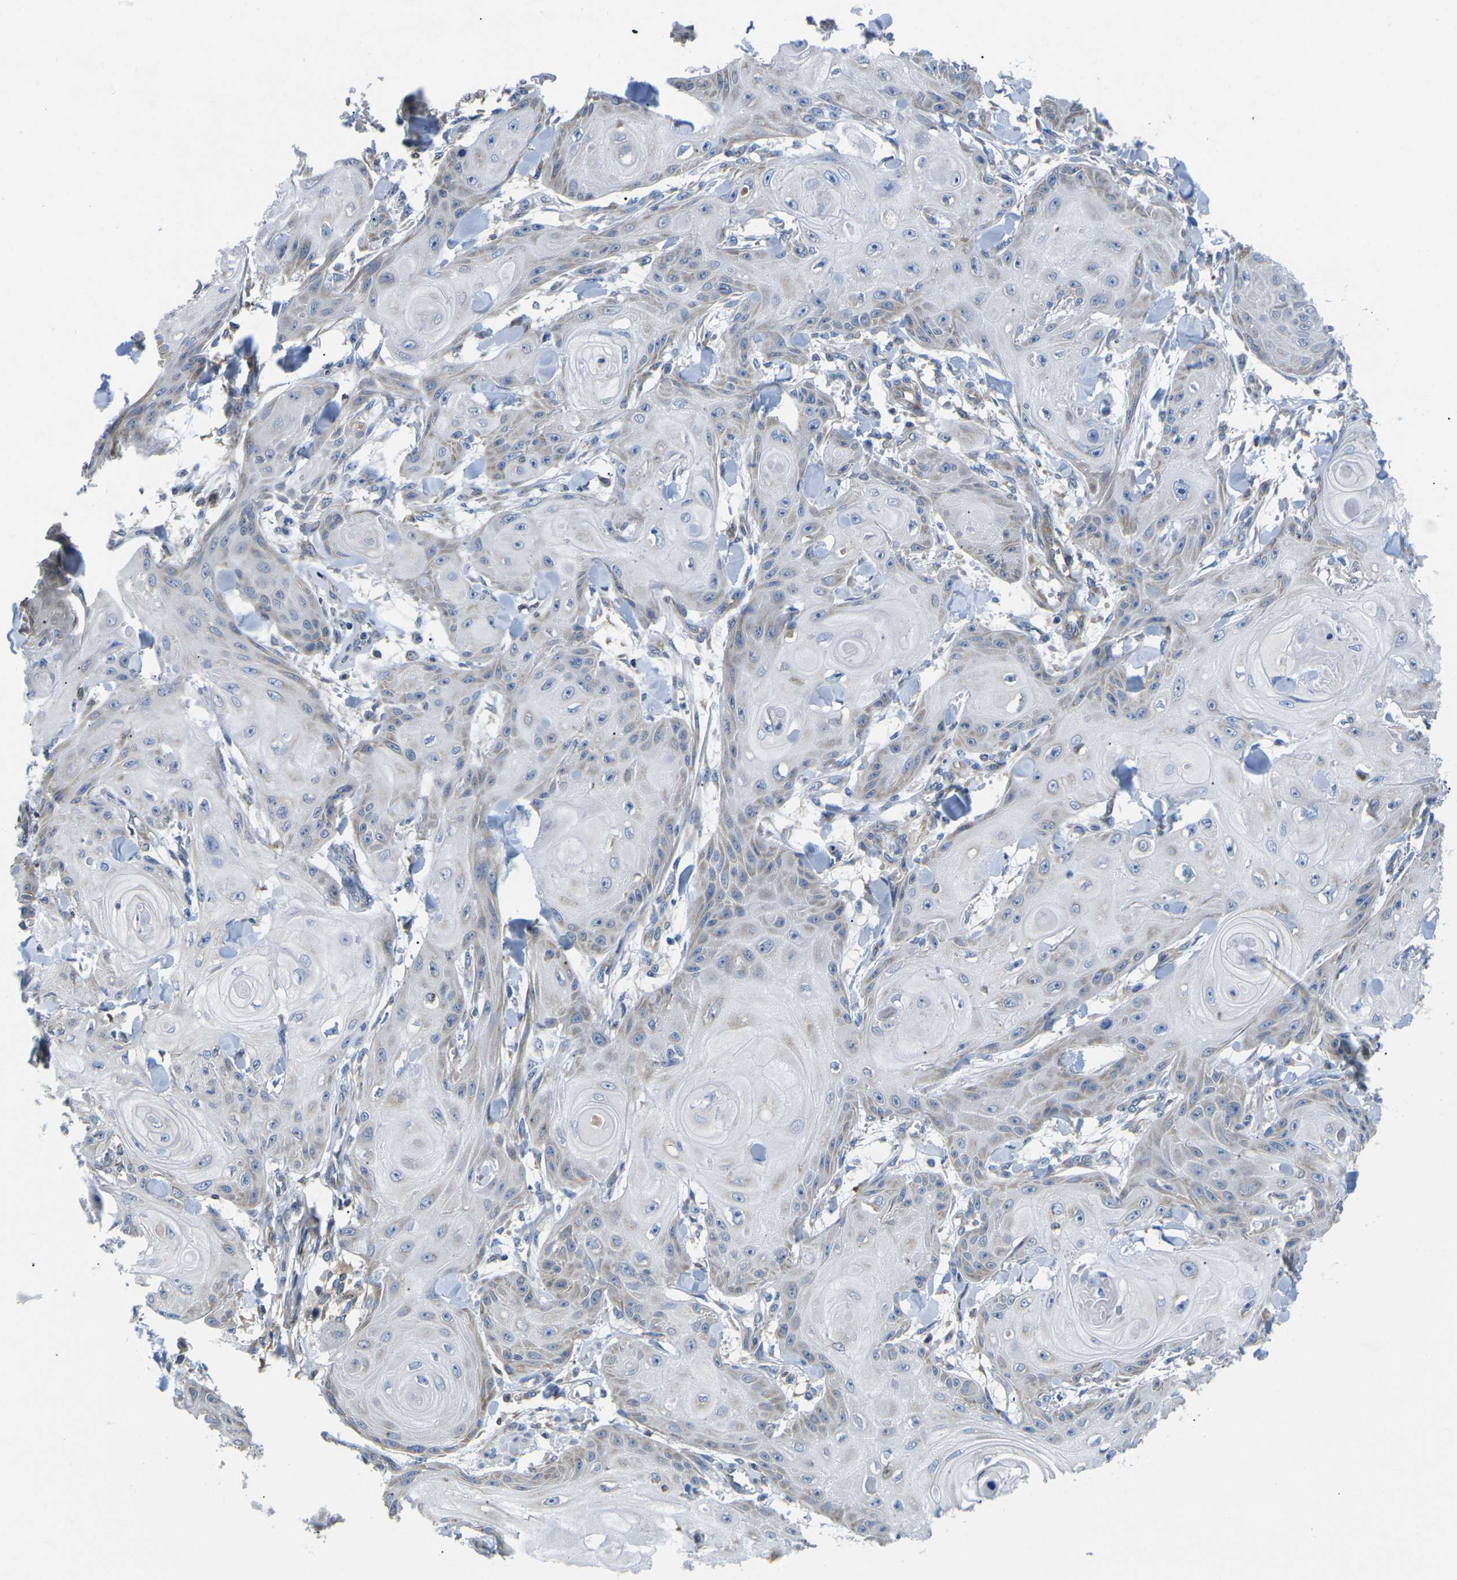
{"staining": {"intensity": "weak", "quantity": "<25%", "location": "cytoplasmic/membranous"}, "tissue": "skin cancer", "cell_type": "Tumor cells", "image_type": "cancer", "snomed": [{"axis": "morphology", "description": "Squamous cell carcinoma, NOS"}, {"axis": "topography", "description": "Skin"}], "caption": "A photomicrograph of human squamous cell carcinoma (skin) is negative for staining in tumor cells.", "gene": "TMEFF2", "patient": {"sex": "male", "age": 74}}